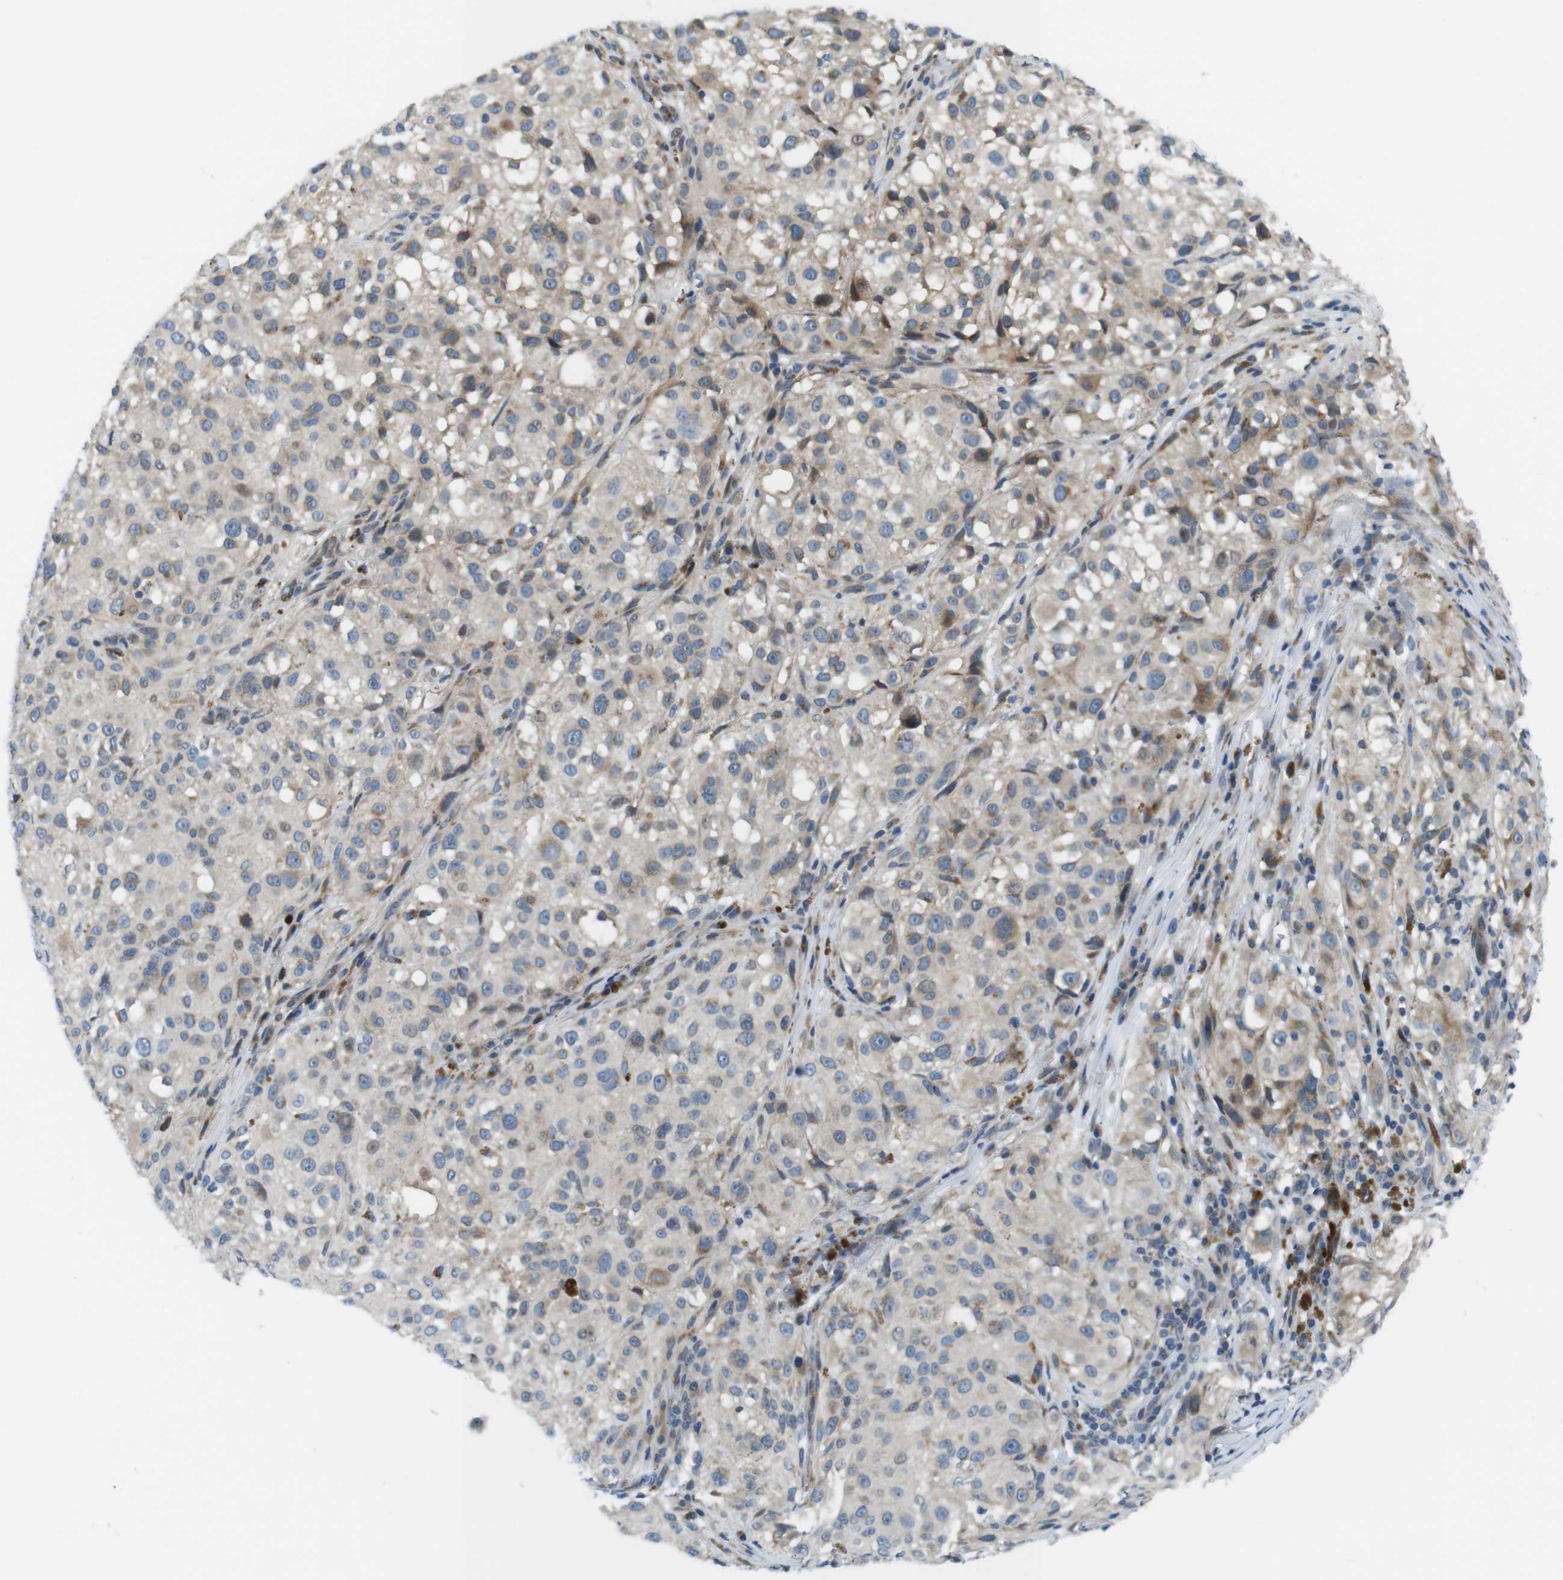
{"staining": {"intensity": "weak", "quantity": "<25%", "location": "cytoplasmic/membranous"}, "tissue": "melanoma", "cell_type": "Tumor cells", "image_type": "cancer", "snomed": [{"axis": "morphology", "description": "Necrosis, NOS"}, {"axis": "morphology", "description": "Malignant melanoma, NOS"}, {"axis": "topography", "description": "Skin"}], "caption": "IHC of melanoma demonstrates no positivity in tumor cells. (Brightfield microscopy of DAB IHC at high magnification).", "gene": "ZDHHC3", "patient": {"sex": "female", "age": 87}}